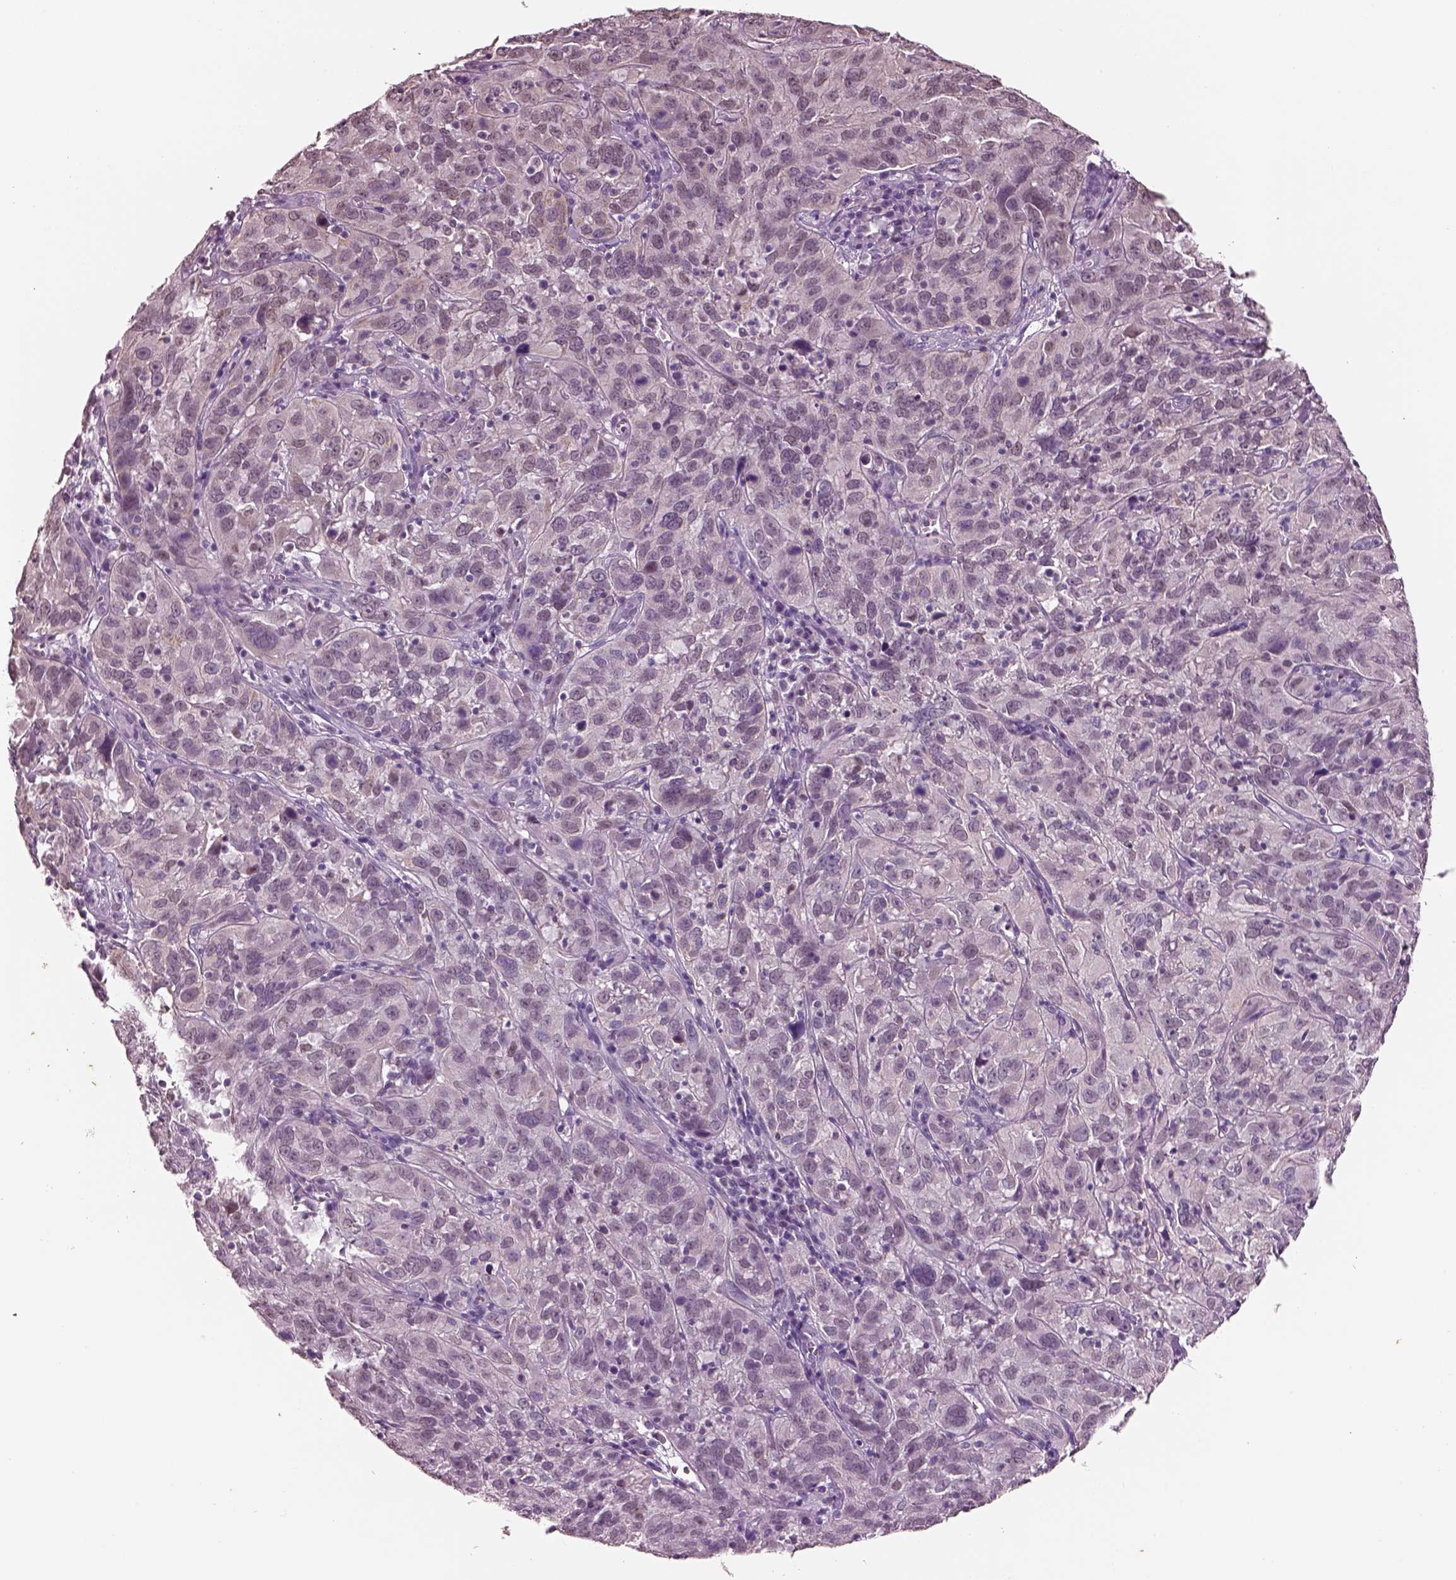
{"staining": {"intensity": "weak", "quantity": "25%-75%", "location": "cytoplasmic/membranous"}, "tissue": "cervical cancer", "cell_type": "Tumor cells", "image_type": "cancer", "snomed": [{"axis": "morphology", "description": "Squamous cell carcinoma, NOS"}, {"axis": "topography", "description": "Cervix"}], "caption": "Human squamous cell carcinoma (cervical) stained with a brown dye exhibits weak cytoplasmic/membranous positive expression in about 25%-75% of tumor cells.", "gene": "ELSPBP1", "patient": {"sex": "female", "age": 32}}